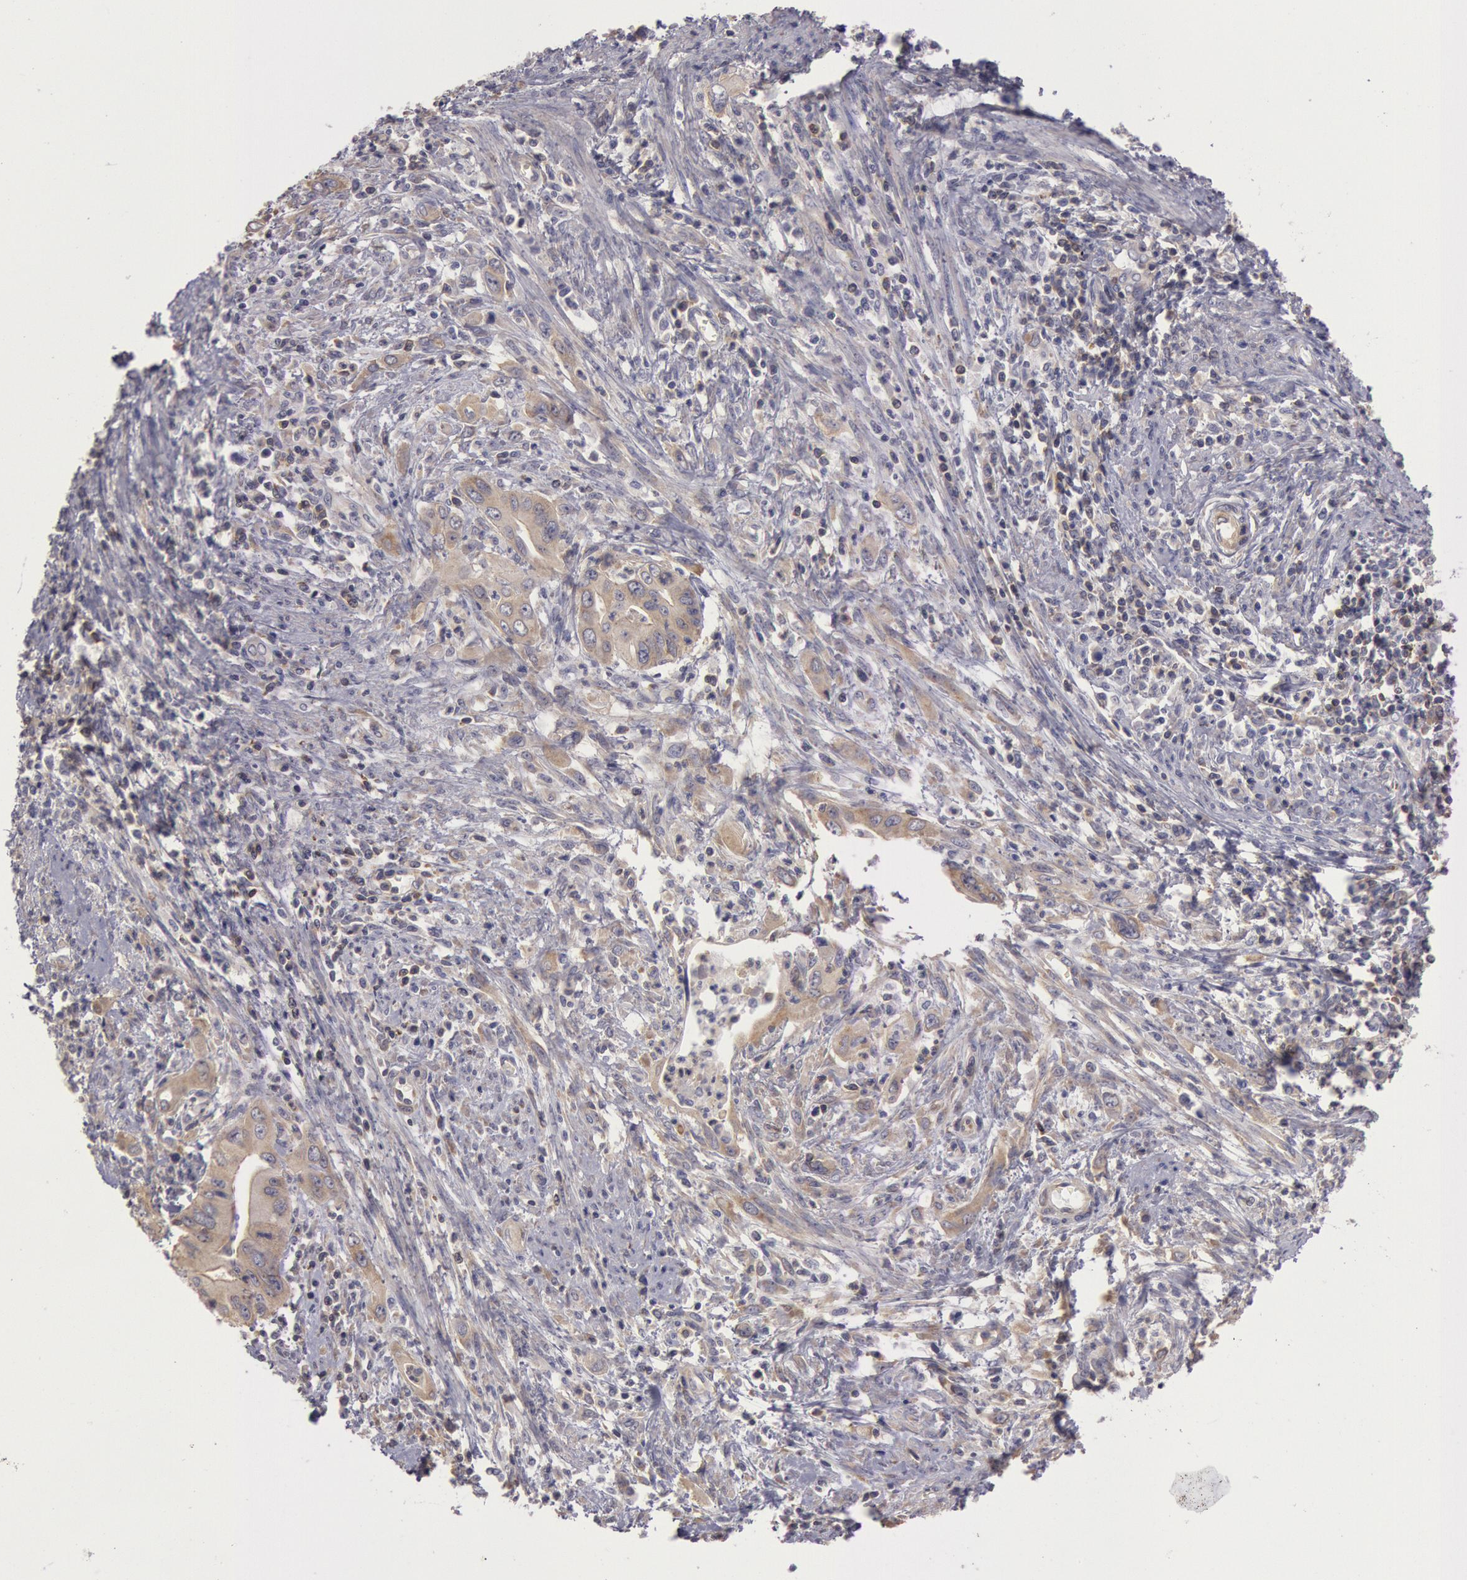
{"staining": {"intensity": "moderate", "quantity": ">75%", "location": "cytoplasmic/membranous"}, "tissue": "cervical cancer", "cell_type": "Tumor cells", "image_type": "cancer", "snomed": [{"axis": "morphology", "description": "Normal tissue, NOS"}, {"axis": "morphology", "description": "Adenocarcinoma, NOS"}, {"axis": "topography", "description": "Cervix"}], "caption": "Tumor cells reveal medium levels of moderate cytoplasmic/membranous staining in approximately >75% of cells in human cervical cancer (adenocarcinoma).", "gene": "NMT2", "patient": {"sex": "female", "age": 34}}